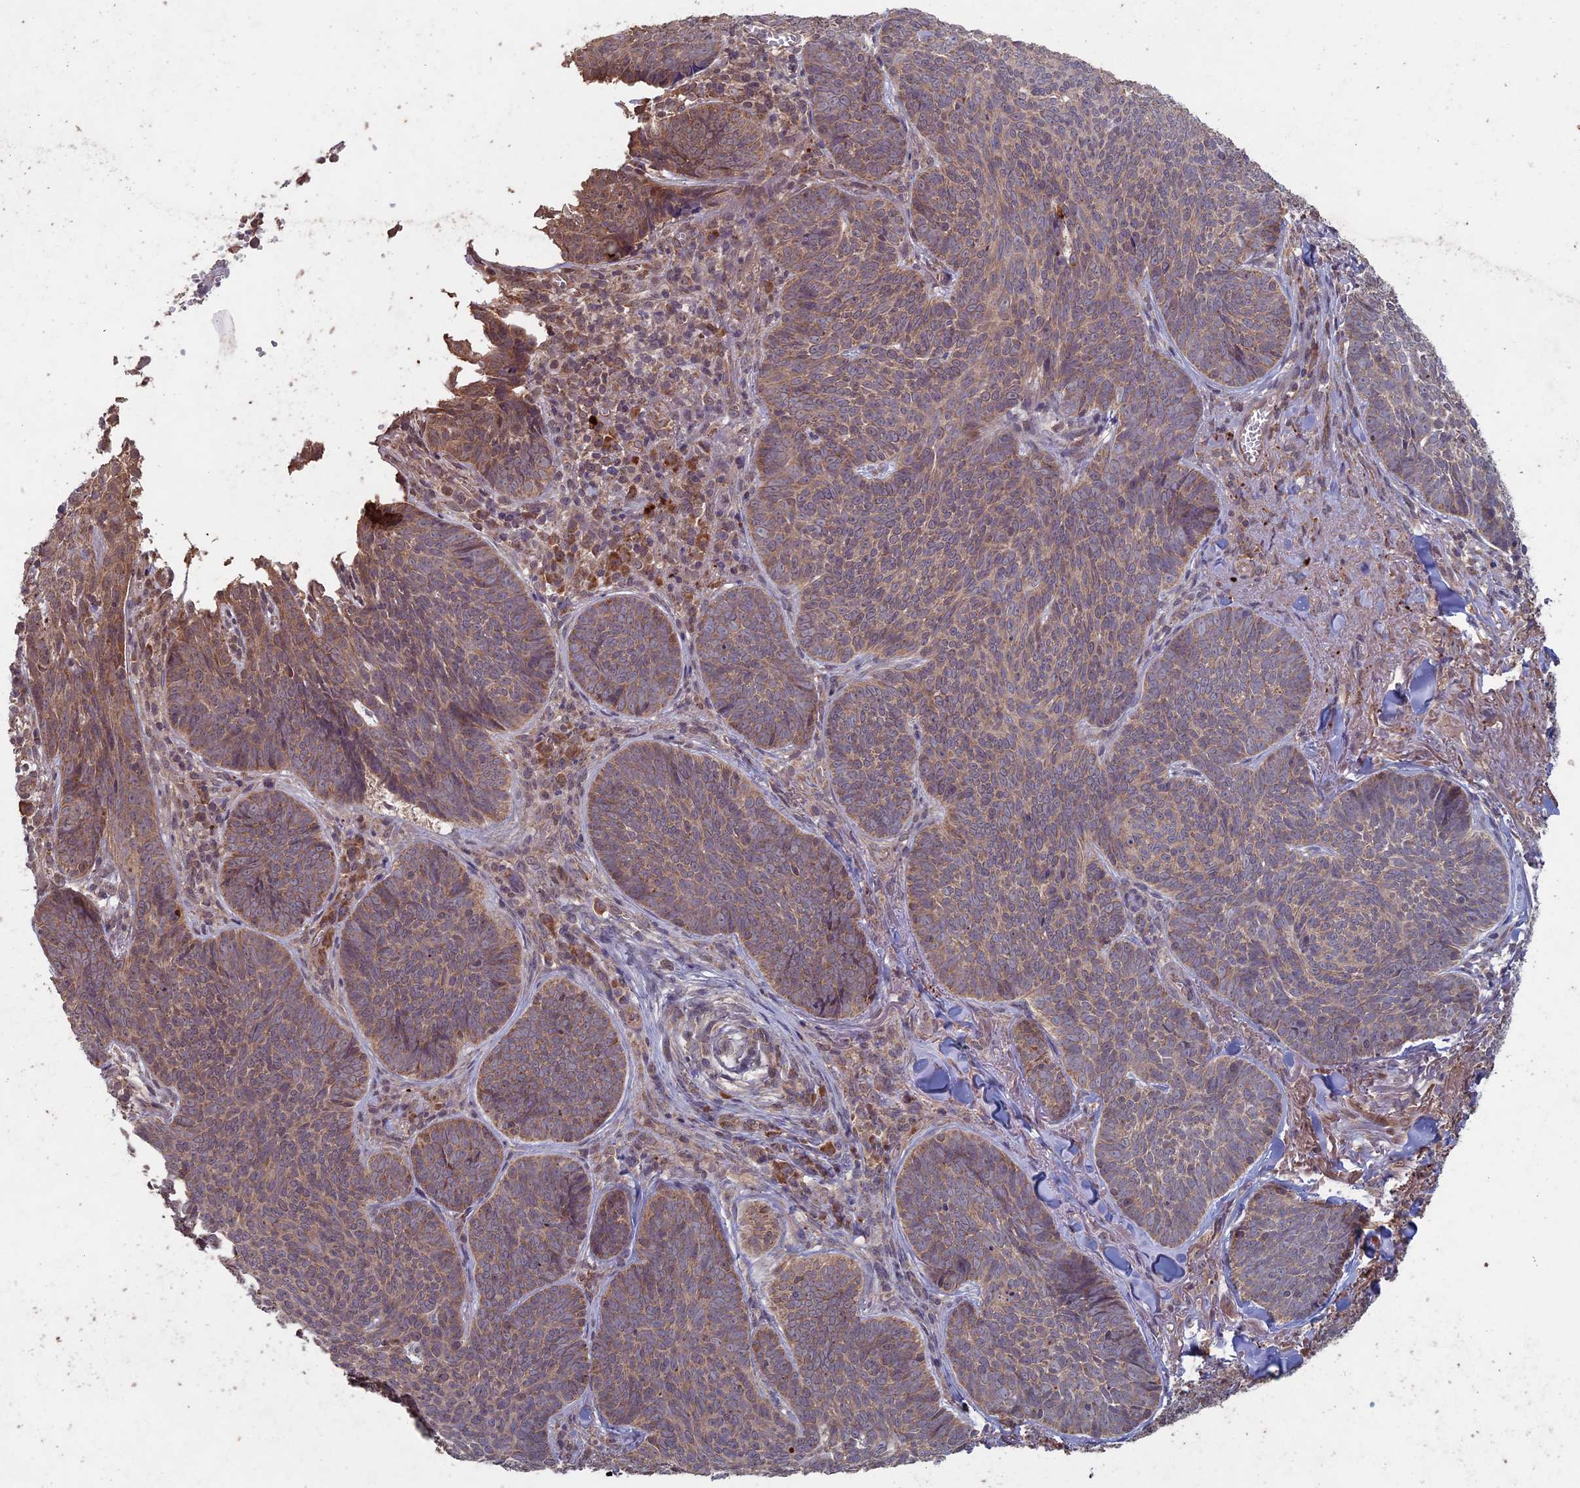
{"staining": {"intensity": "moderate", "quantity": ">75%", "location": "cytoplasmic/membranous"}, "tissue": "skin cancer", "cell_type": "Tumor cells", "image_type": "cancer", "snomed": [{"axis": "morphology", "description": "Basal cell carcinoma"}, {"axis": "topography", "description": "Skin"}], "caption": "IHC photomicrograph of skin cancer stained for a protein (brown), which demonstrates medium levels of moderate cytoplasmic/membranous expression in about >75% of tumor cells.", "gene": "RCCD1", "patient": {"sex": "female", "age": 74}}